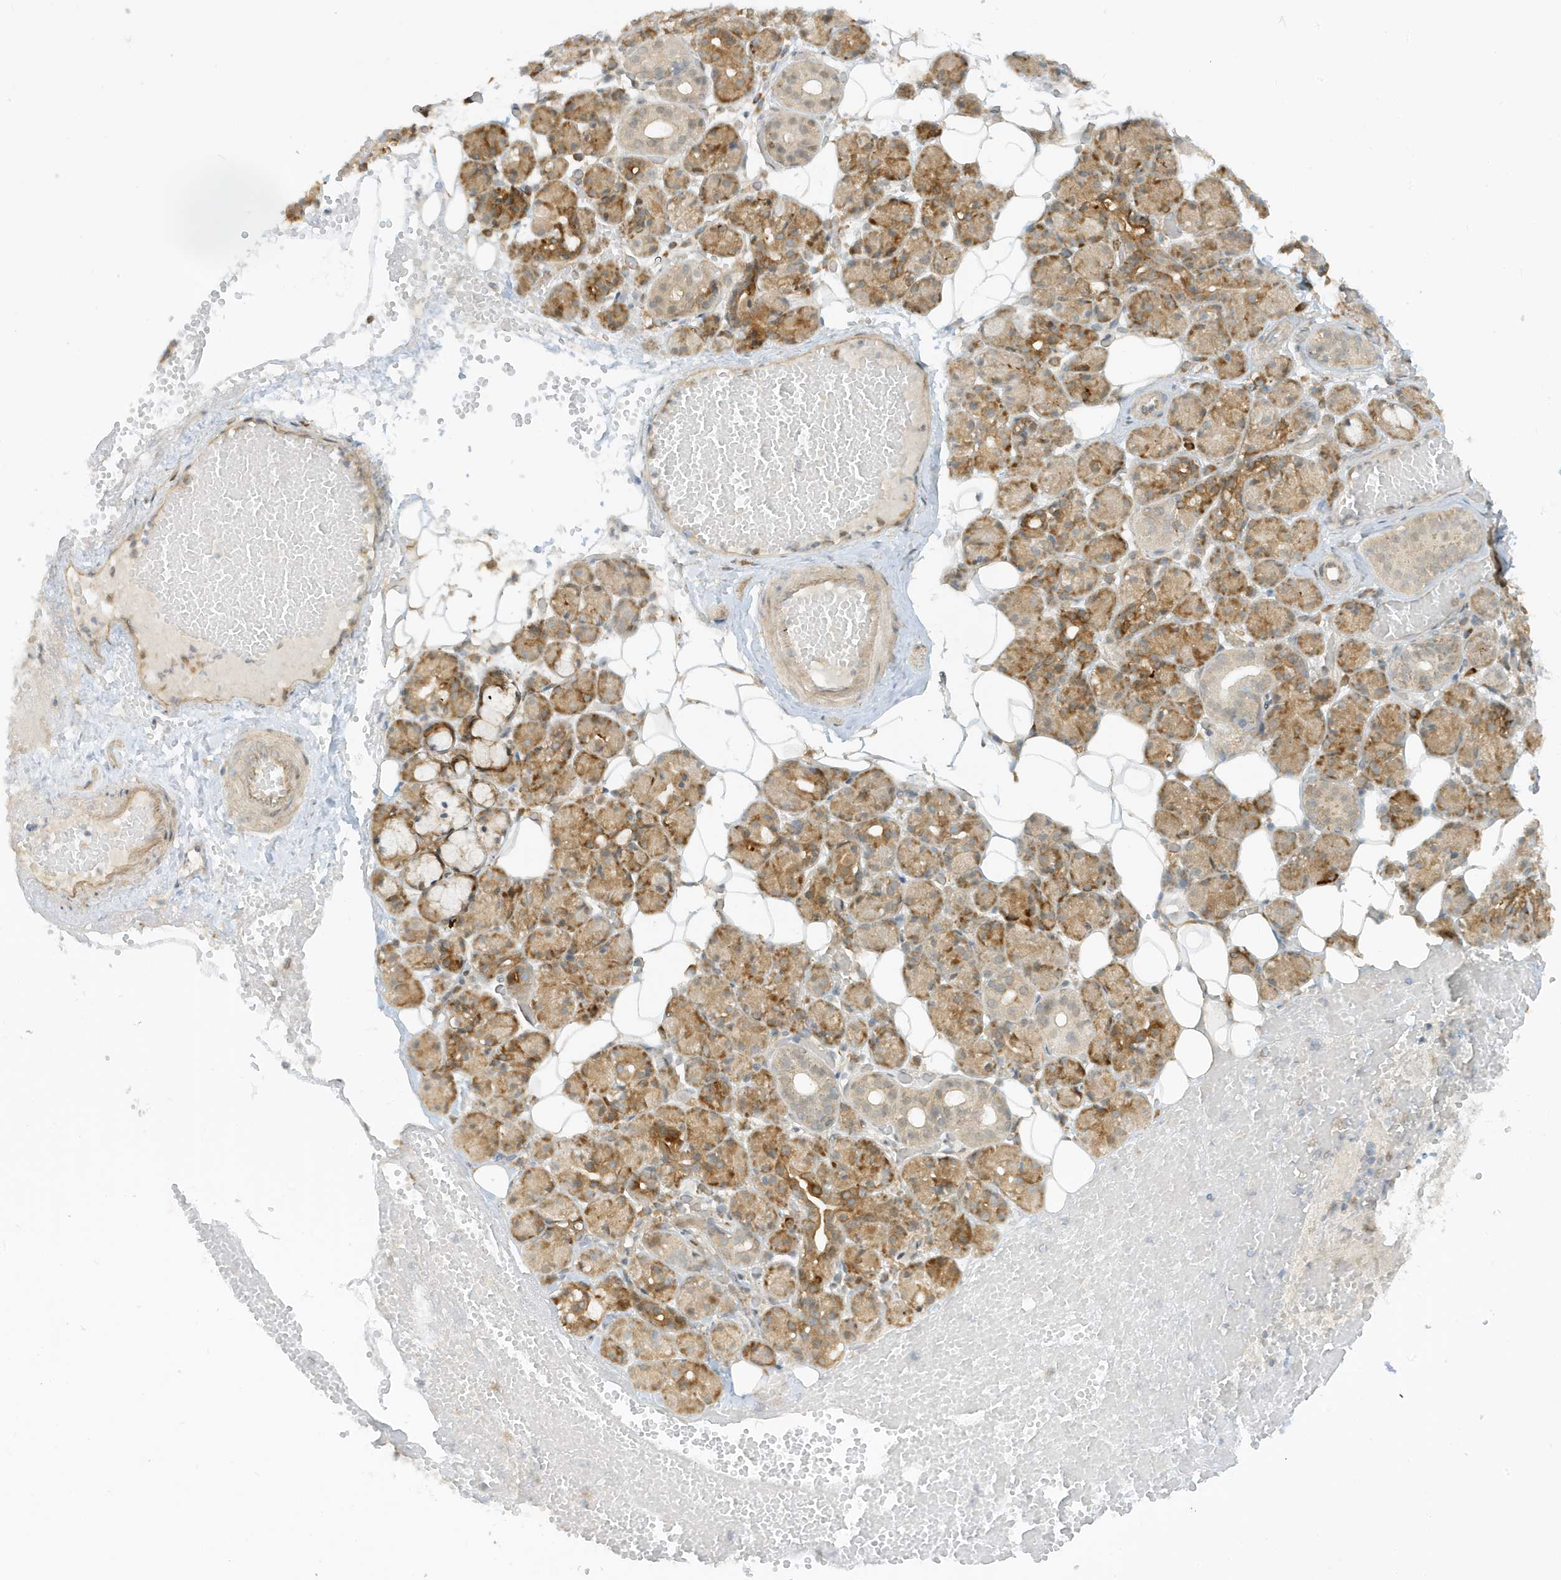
{"staining": {"intensity": "moderate", "quantity": ">75%", "location": "cytoplasmic/membranous"}, "tissue": "salivary gland", "cell_type": "Glandular cells", "image_type": "normal", "snomed": [{"axis": "morphology", "description": "Normal tissue, NOS"}, {"axis": "topography", "description": "Salivary gland"}], "caption": "The photomicrograph exhibits immunohistochemical staining of benign salivary gland. There is moderate cytoplasmic/membranous expression is identified in approximately >75% of glandular cells.", "gene": "SCARF2", "patient": {"sex": "male", "age": 63}}